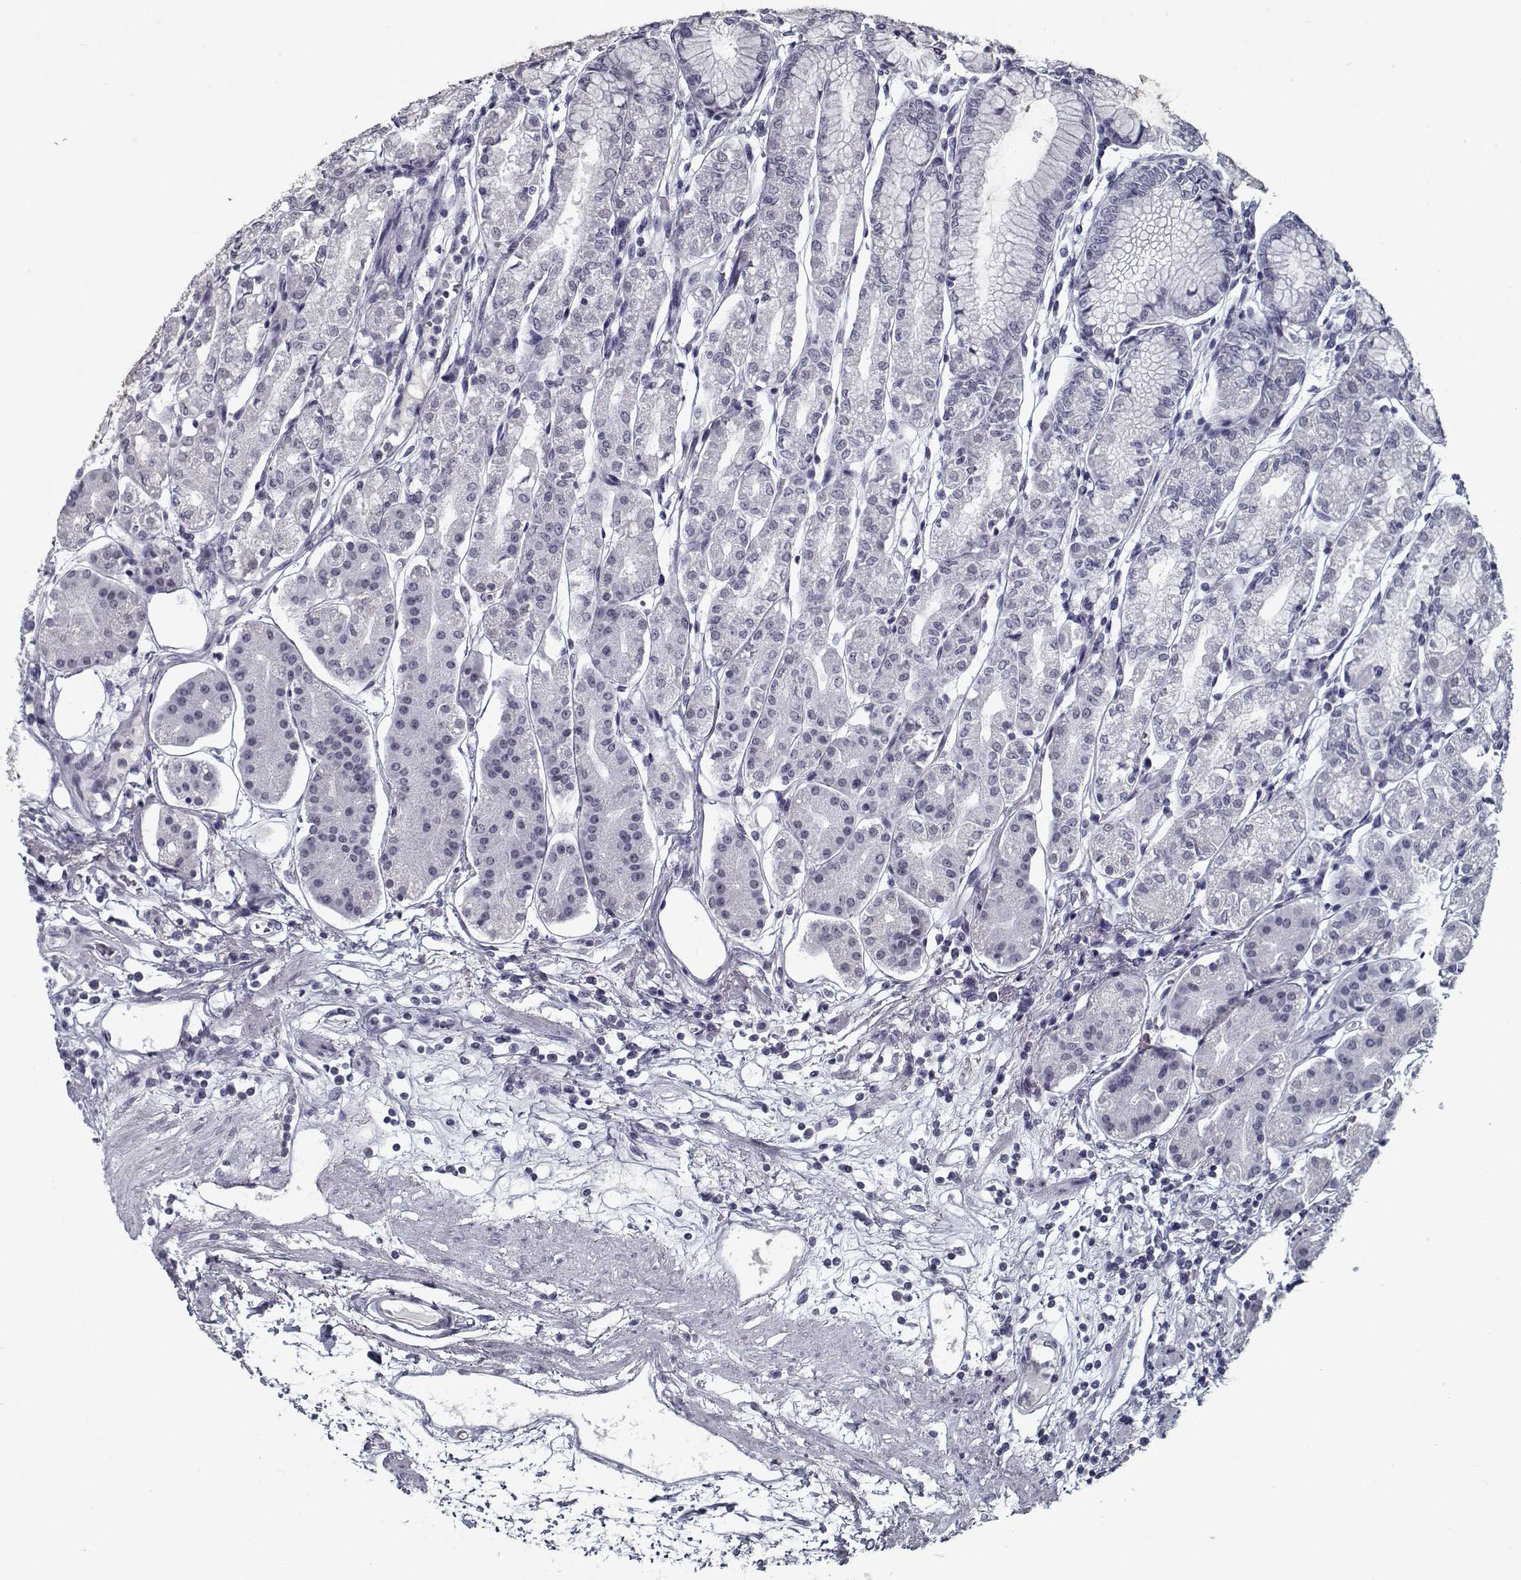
{"staining": {"intensity": "negative", "quantity": "none", "location": "none"}, "tissue": "stomach", "cell_type": "Glandular cells", "image_type": "normal", "snomed": [{"axis": "morphology", "description": "Normal tissue, NOS"}, {"axis": "topography", "description": "Skeletal muscle"}, {"axis": "topography", "description": "Stomach"}], "caption": "This is an immunohistochemistry micrograph of normal human stomach. There is no positivity in glandular cells.", "gene": "TESPA1", "patient": {"sex": "female", "age": 57}}